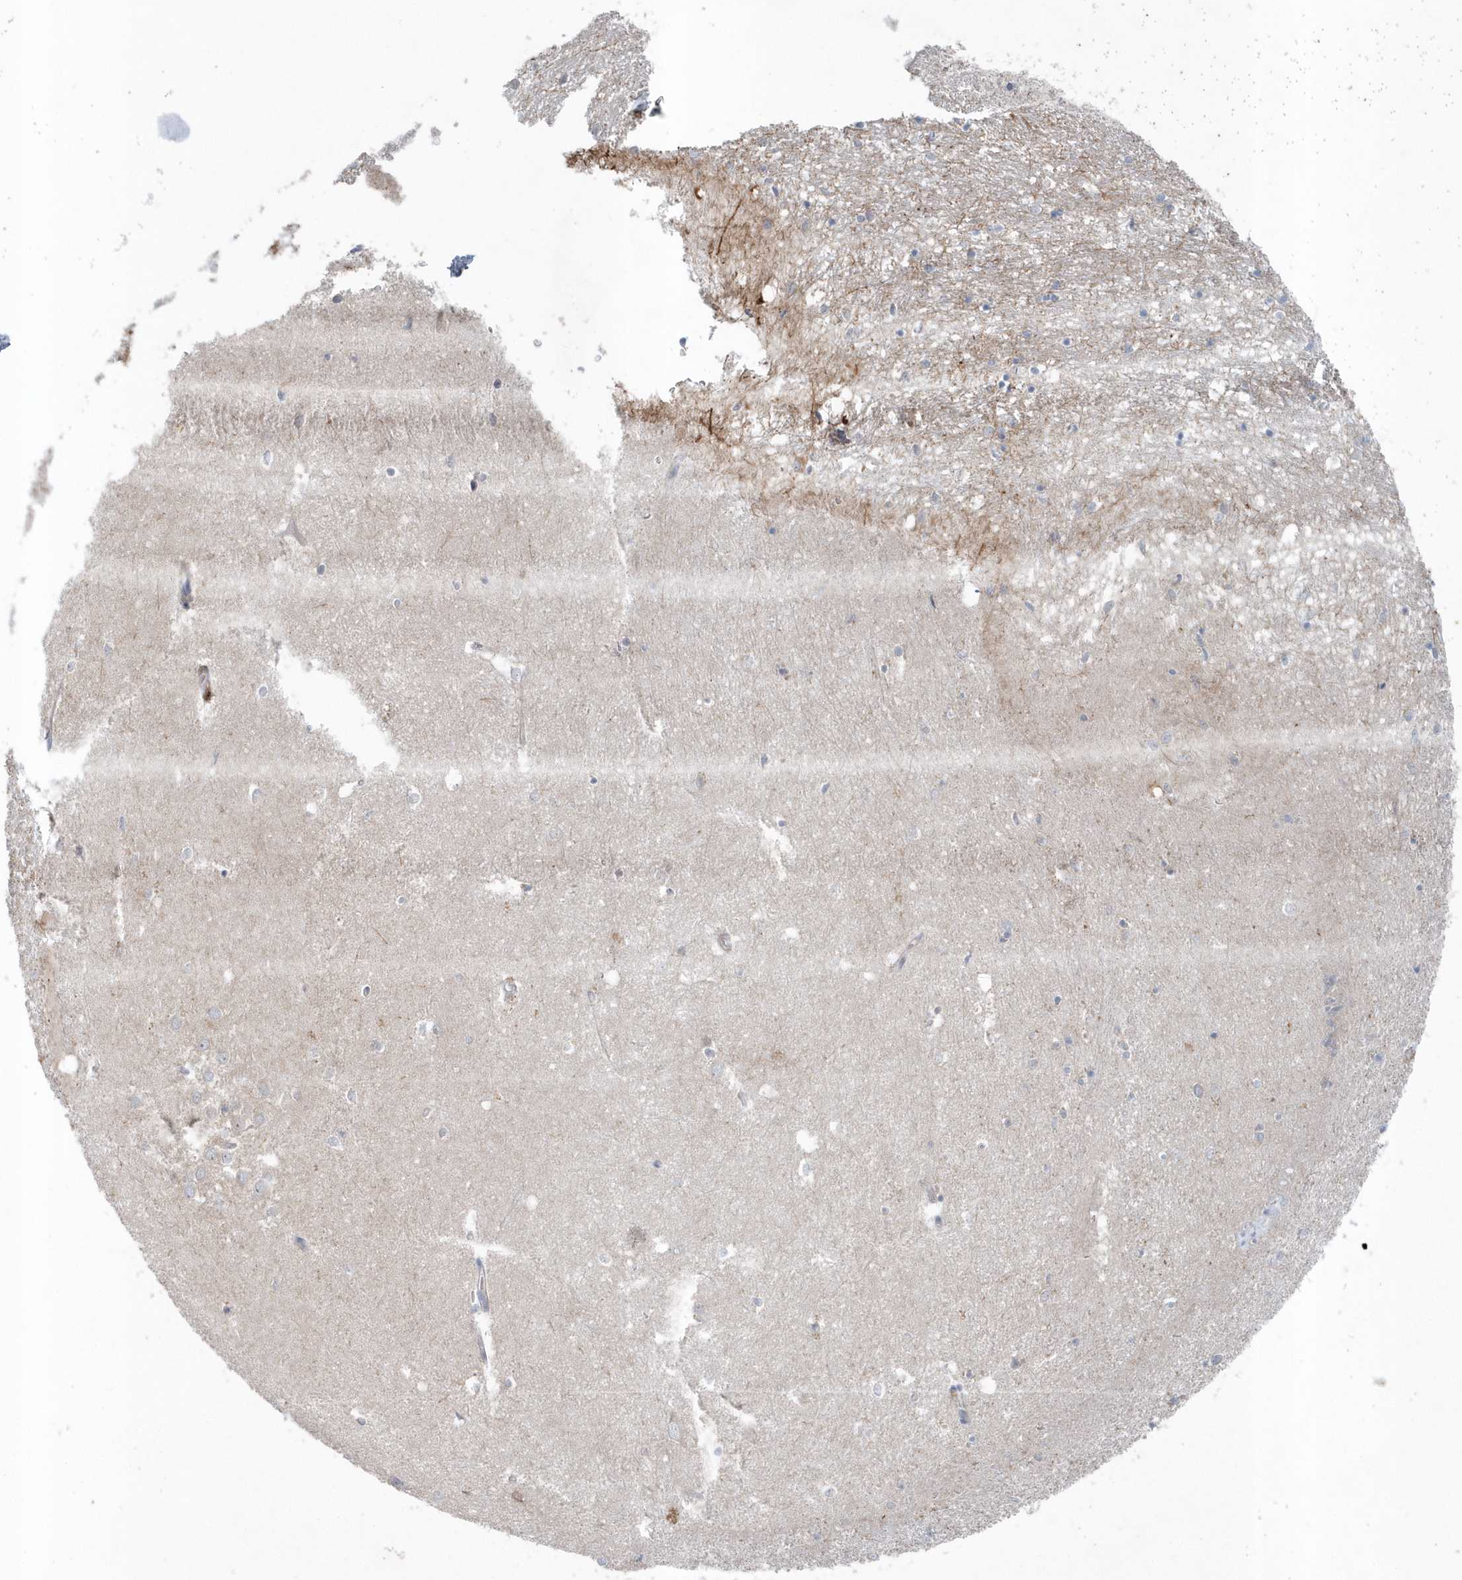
{"staining": {"intensity": "negative", "quantity": "none", "location": "none"}, "tissue": "hippocampus", "cell_type": "Glial cells", "image_type": "normal", "snomed": [{"axis": "morphology", "description": "Normal tissue, NOS"}, {"axis": "topography", "description": "Hippocampus"}], "caption": "High power microscopy photomicrograph of an immunohistochemistry (IHC) micrograph of normal hippocampus, revealing no significant expression in glial cells.", "gene": "MCC", "patient": {"sex": "female", "age": 64}}